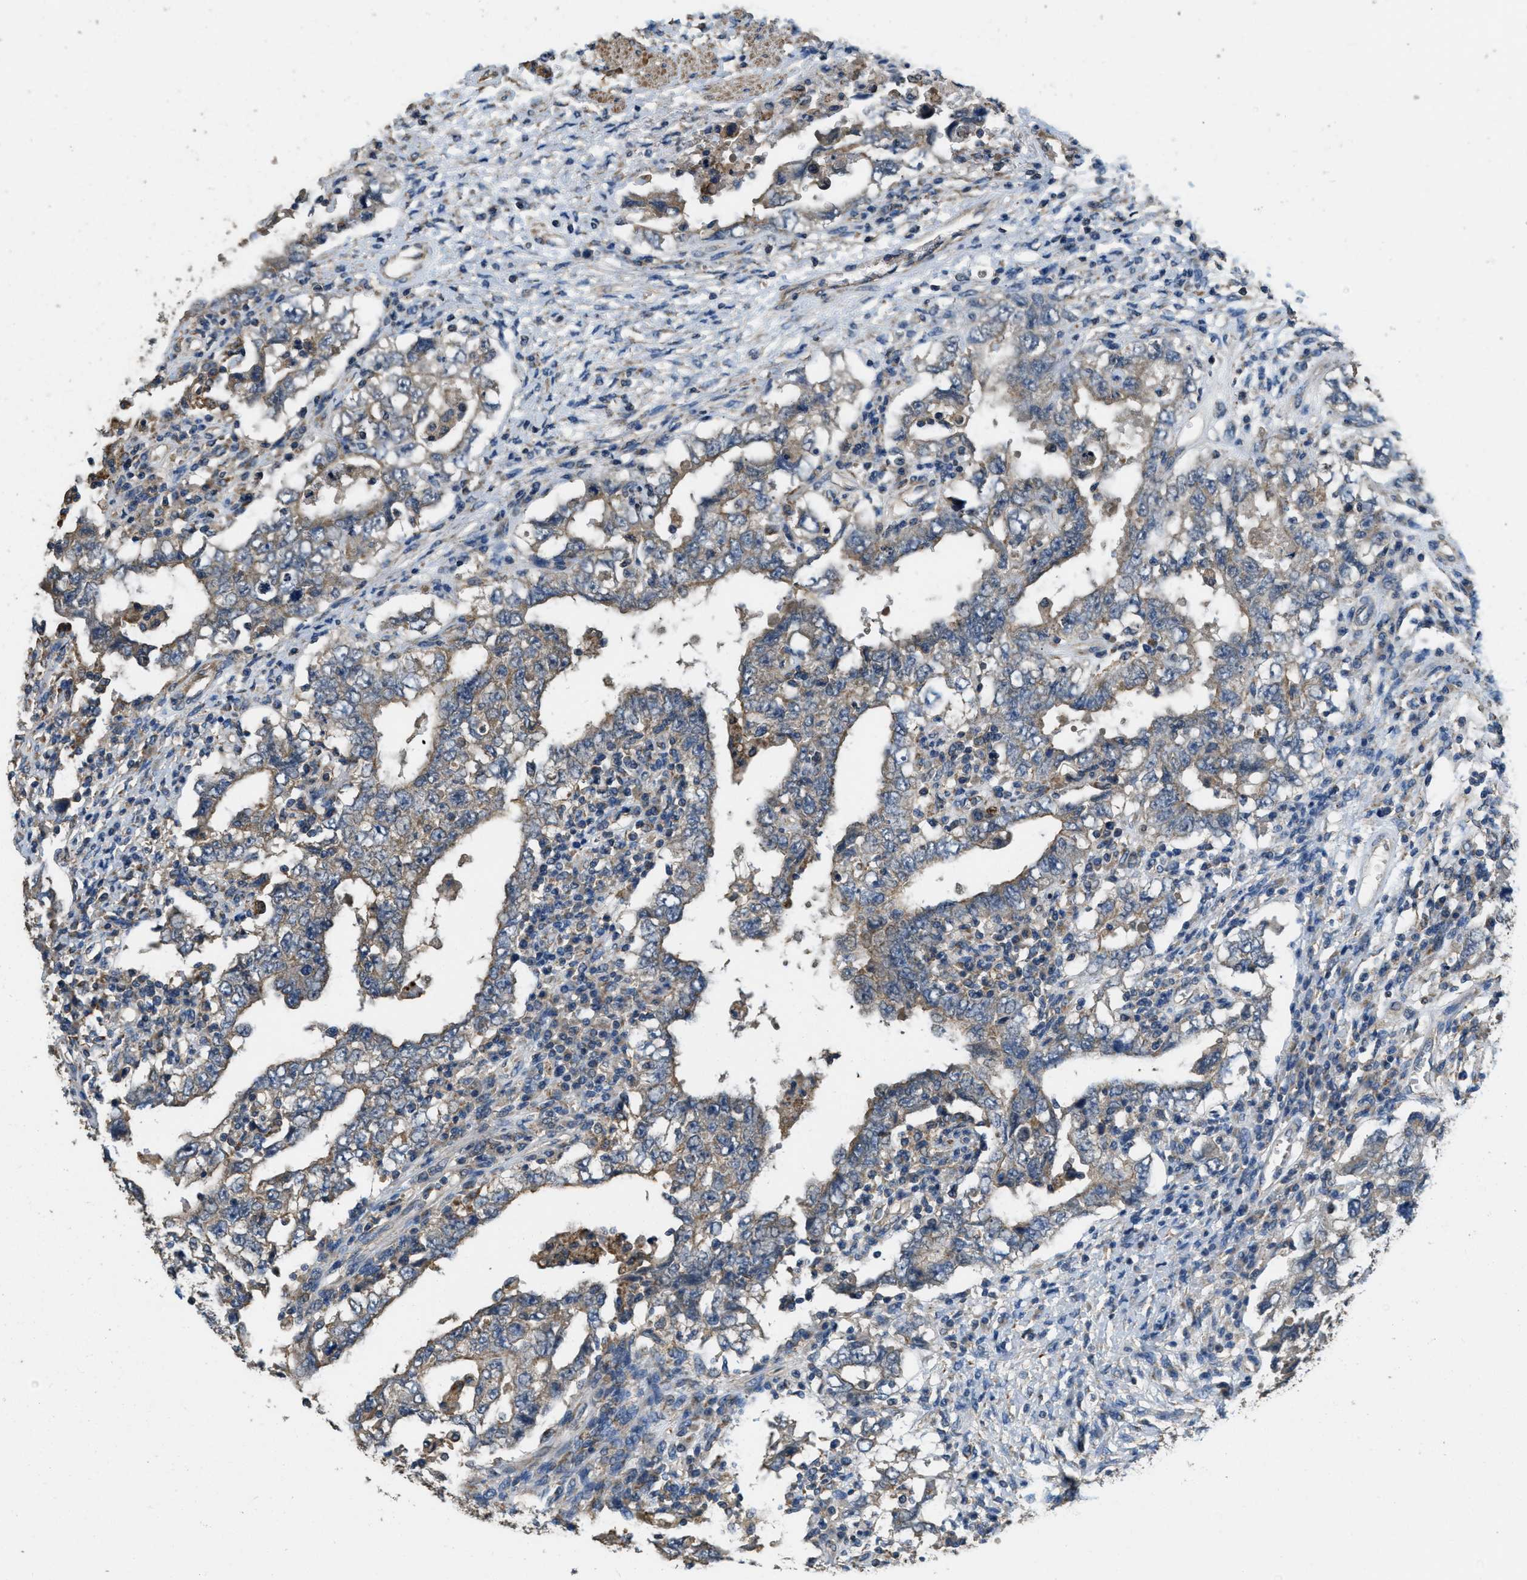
{"staining": {"intensity": "weak", "quantity": "25%-75%", "location": "cytoplasmic/membranous"}, "tissue": "testis cancer", "cell_type": "Tumor cells", "image_type": "cancer", "snomed": [{"axis": "morphology", "description": "Carcinoma, Embryonal, NOS"}, {"axis": "topography", "description": "Testis"}], "caption": "Human testis cancer stained with a brown dye reveals weak cytoplasmic/membranous positive staining in about 25%-75% of tumor cells.", "gene": "THBS2", "patient": {"sex": "male", "age": 26}}